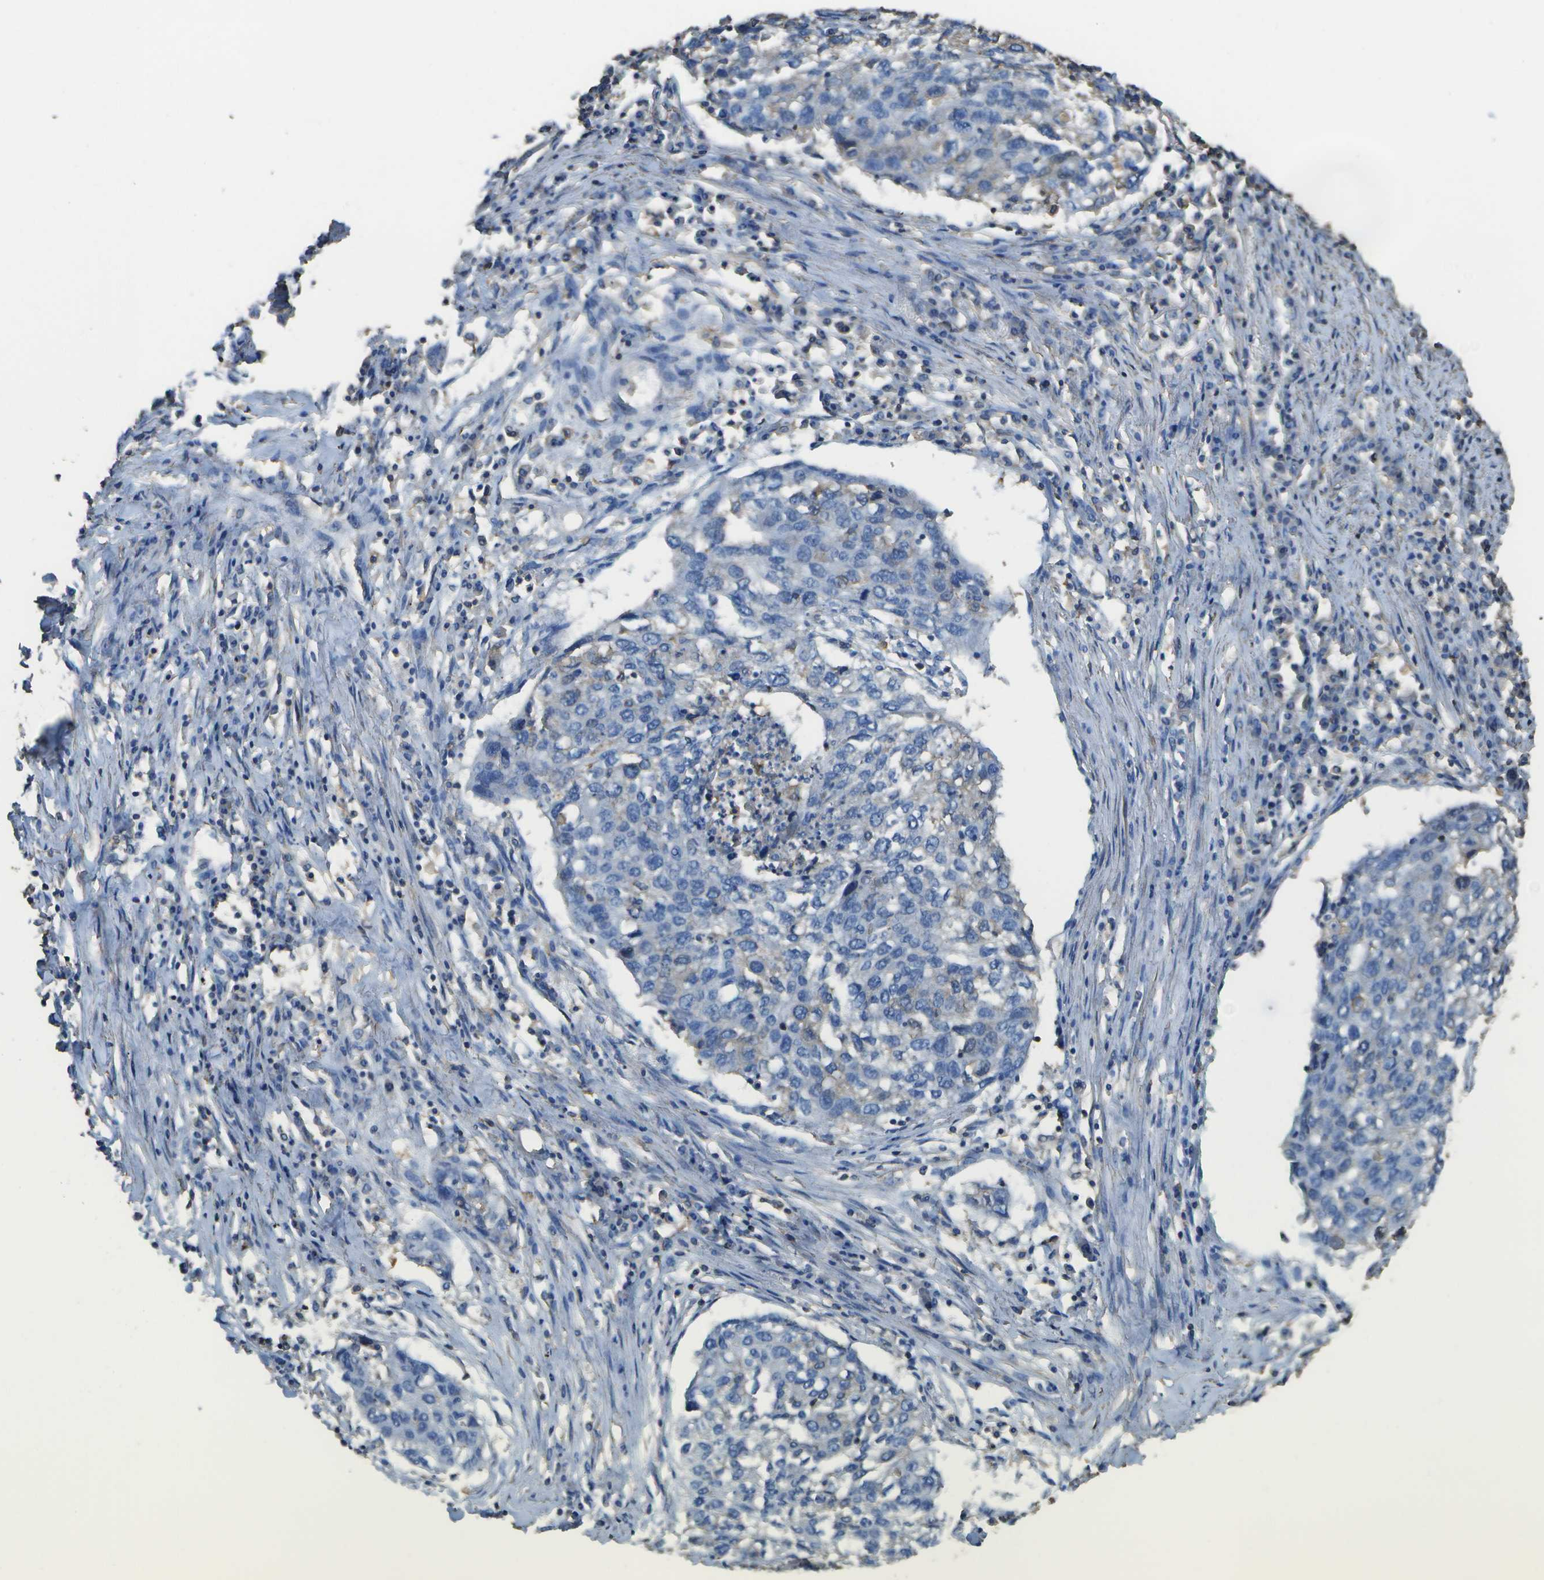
{"staining": {"intensity": "negative", "quantity": "none", "location": "none"}, "tissue": "lung cancer", "cell_type": "Tumor cells", "image_type": "cancer", "snomed": [{"axis": "morphology", "description": "Squamous cell carcinoma, NOS"}, {"axis": "topography", "description": "Lung"}], "caption": "An immunohistochemistry (IHC) photomicrograph of squamous cell carcinoma (lung) is shown. There is no staining in tumor cells of squamous cell carcinoma (lung). (DAB (3,3'-diaminobenzidine) IHC, high magnification).", "gene": "CYP4F11", "patient": {"sex": "female", "age": 63}}